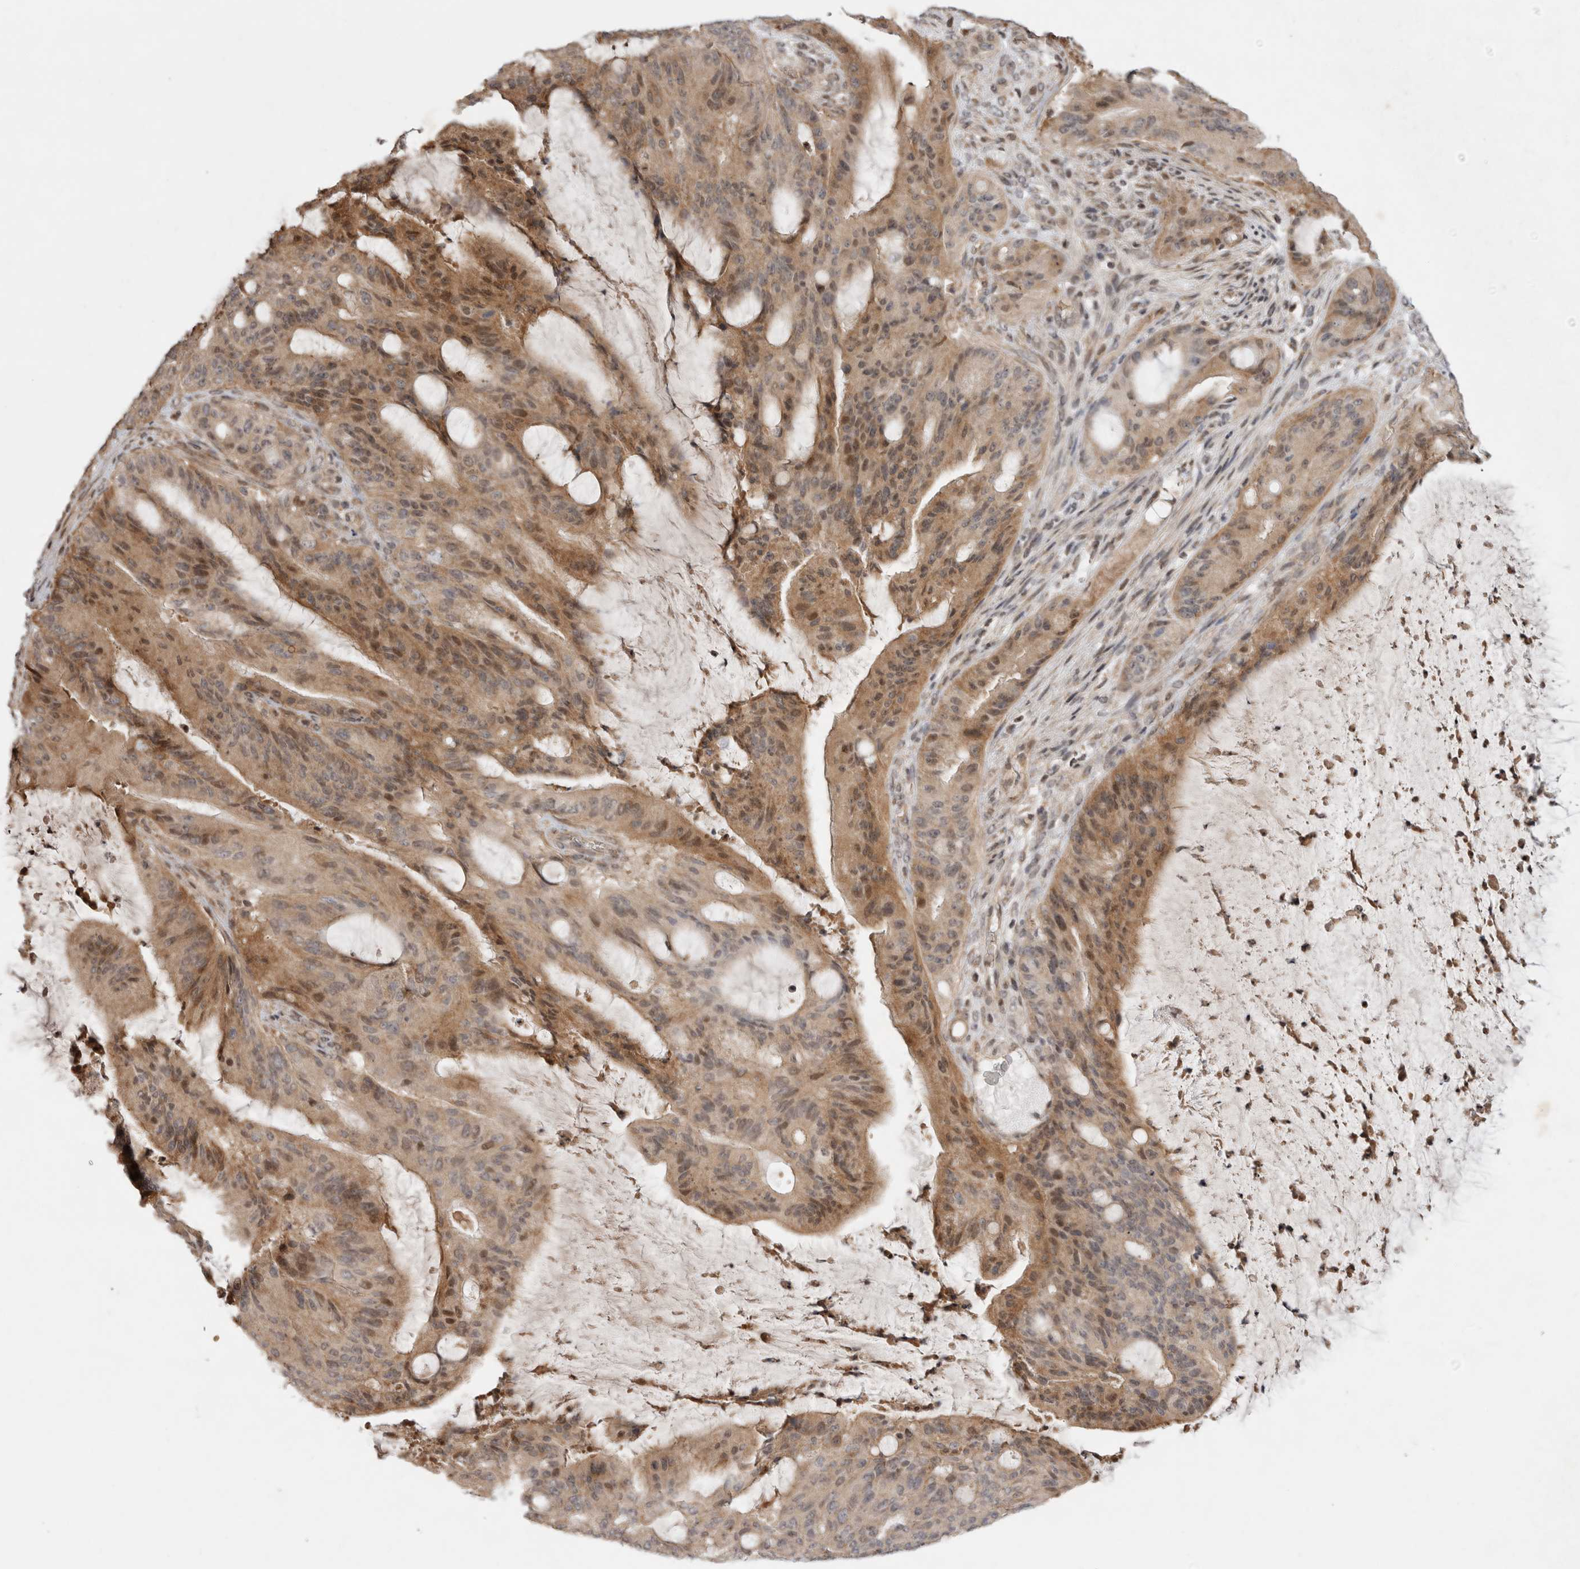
{"staining": {"intensity": "moderate", "quantity": ">75%", "location": "cytoplasmic/membranous,nuclear"}, "tissue": "liver cancer", "cell_type": "Tumor cells", "image_type": "cancer", "snomed": [{"axis": "morphology", "description": "Normal tissue, NOS"}, {"axis": "morphology", "description": "Cholangiocarcinoma"}, {"axis": "topography", "description": "Liver"}, {"axis": "topography", "description": "Peripheral nerve tissue"}], "caption": "An immunohistochemistry (IHC) micrograph of neoplastic tissue is shown. Protein staining in brown shows moderate cytoplasmic/membranous and nuclear positivity in liver cancer within tumor cells.", "gene": "EIF2AK1", "patient": {"sex": "female", "age": 73}}